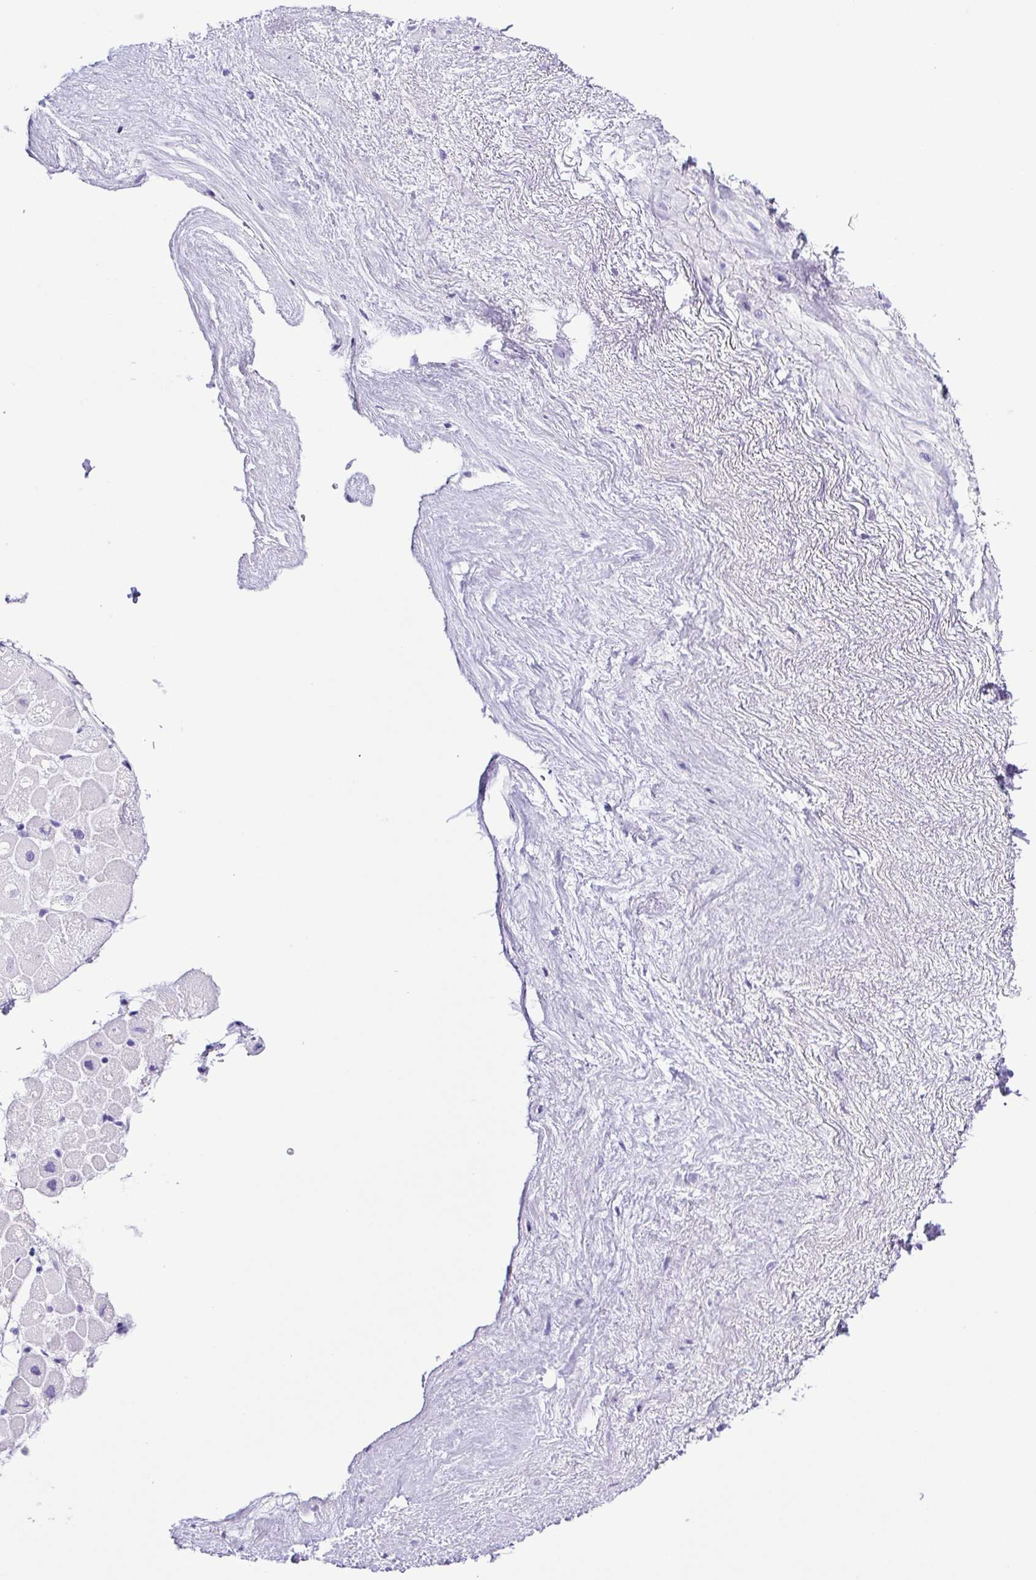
{"staining": {"intensity": "negative", "quantity": "none", "location": "none"}, "tissue": "heart muscle", "cell_type": "Cardiomyocytes", "image_type": "normal", "snomed": [{"axis": "morphology", "description": "Normal tissue, NOS"}, {"axis": "topography", "description": "Heart"}], "caption": "IHC of normal heart muscle shows no staining in cardiomyocytes.", "gene": "SYNPR", "patient": {"sex": "male", "age": 62}}